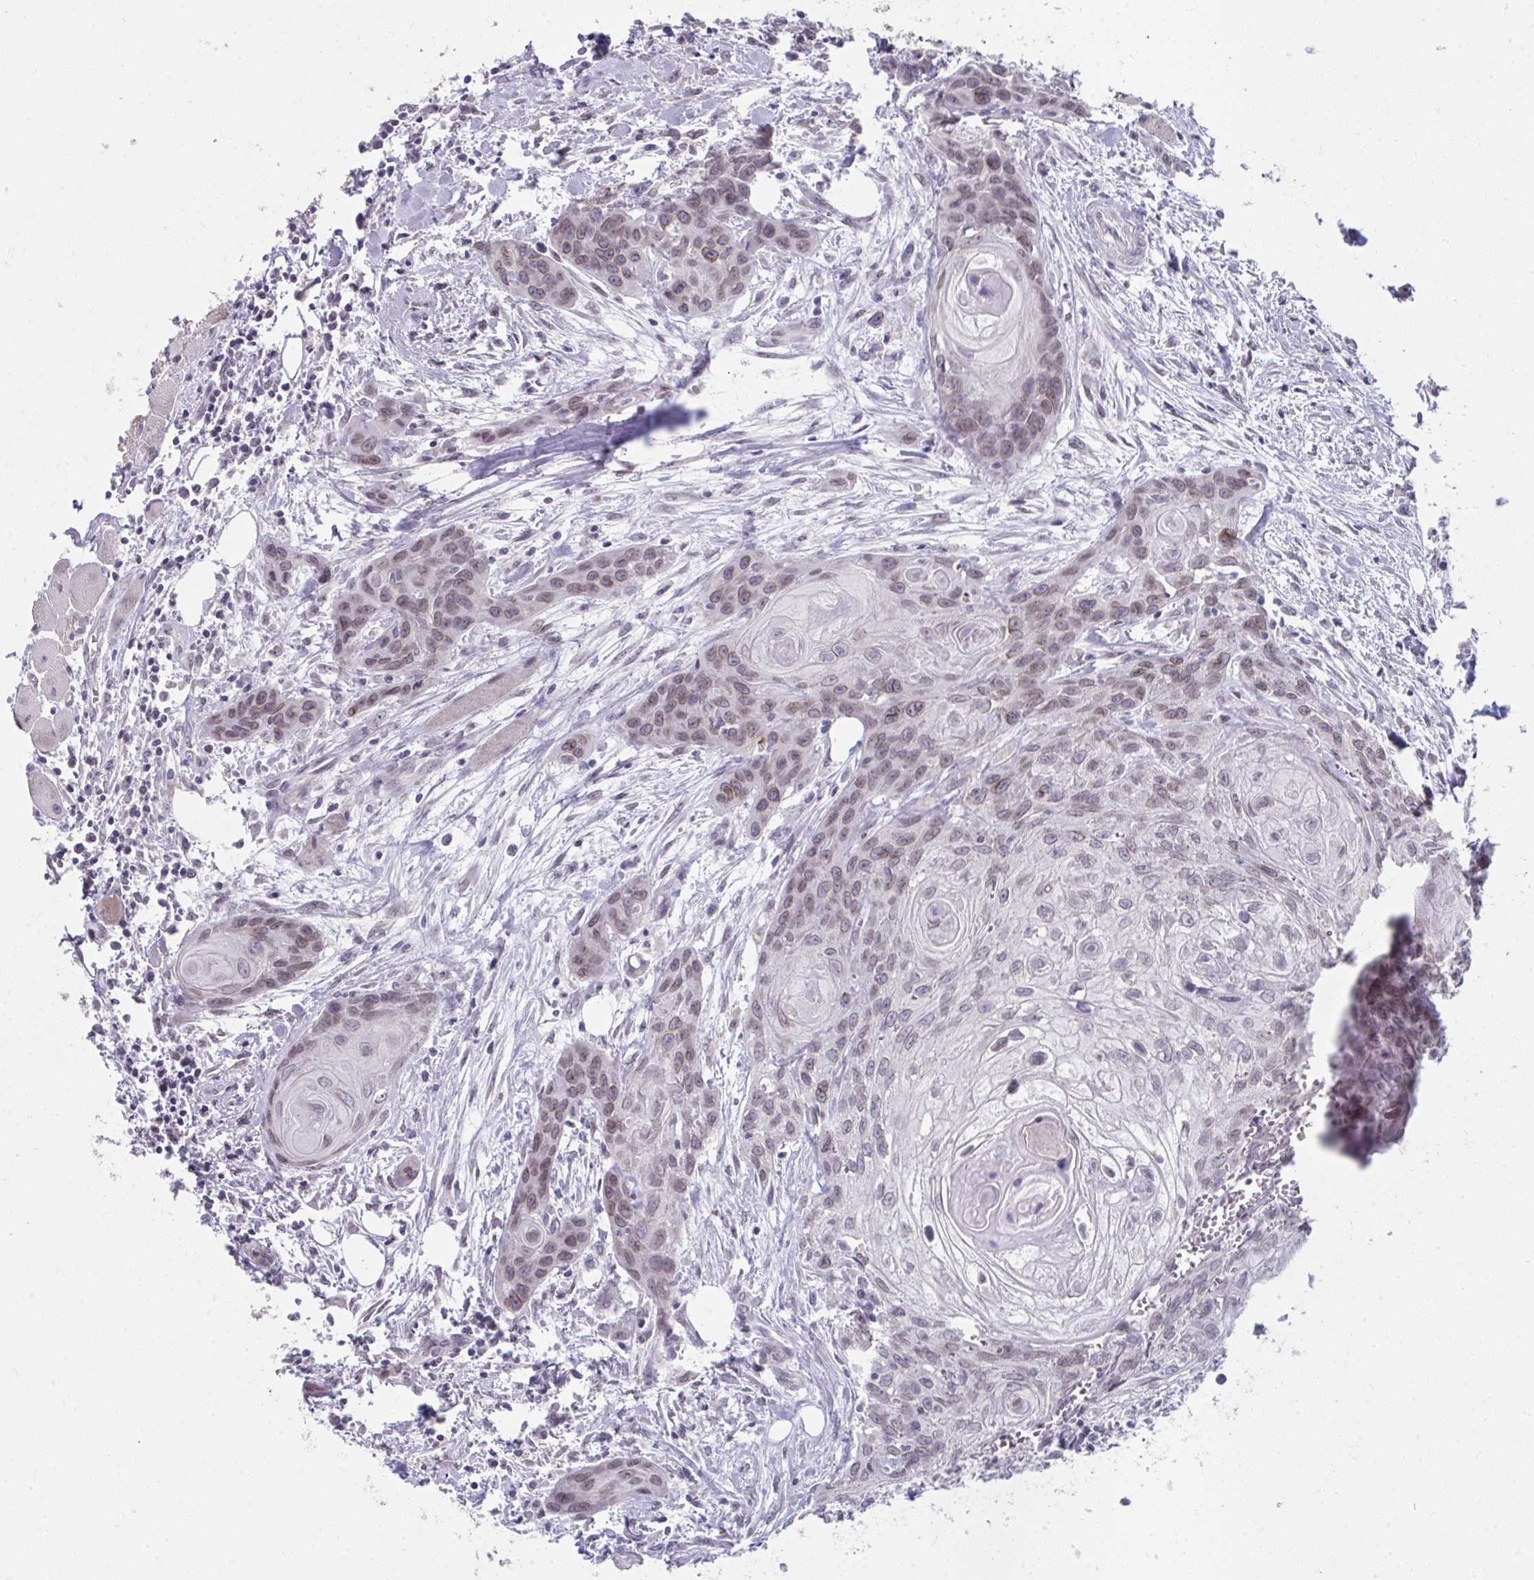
{"staining": {"intensity": "weak", "quantity": ">75%", "location": "cytoplasmic/membranous,nuclear"}, "tissue": "head and neck cancer", "cell_type": "Tumor cells", "image_type": "cancer", "snomed": [{"axis": "morphology", "description": "Squamous cell carcinoma, NOS"}, {"axis": "topography", "description": "Oral tissue"}, {"axis": "topography", "description": "Head-Neck"}], "caption": "Immunohistochemistry (IHC) staining of head and neck squamous cell carcinoma, which exhibits low levels of weak cytoplasmic/membranous and nuclear positivity in approximately >75% of tumor cells indicating weak cytoplasmic/membranous and nuclear protein expression. The staining was performed using DAB (brown) for protein detection and nuclei were counterstained in hematoxylin (blue).", "gene": "NUP133", "patient": {"sex": "male", "age": 58}}